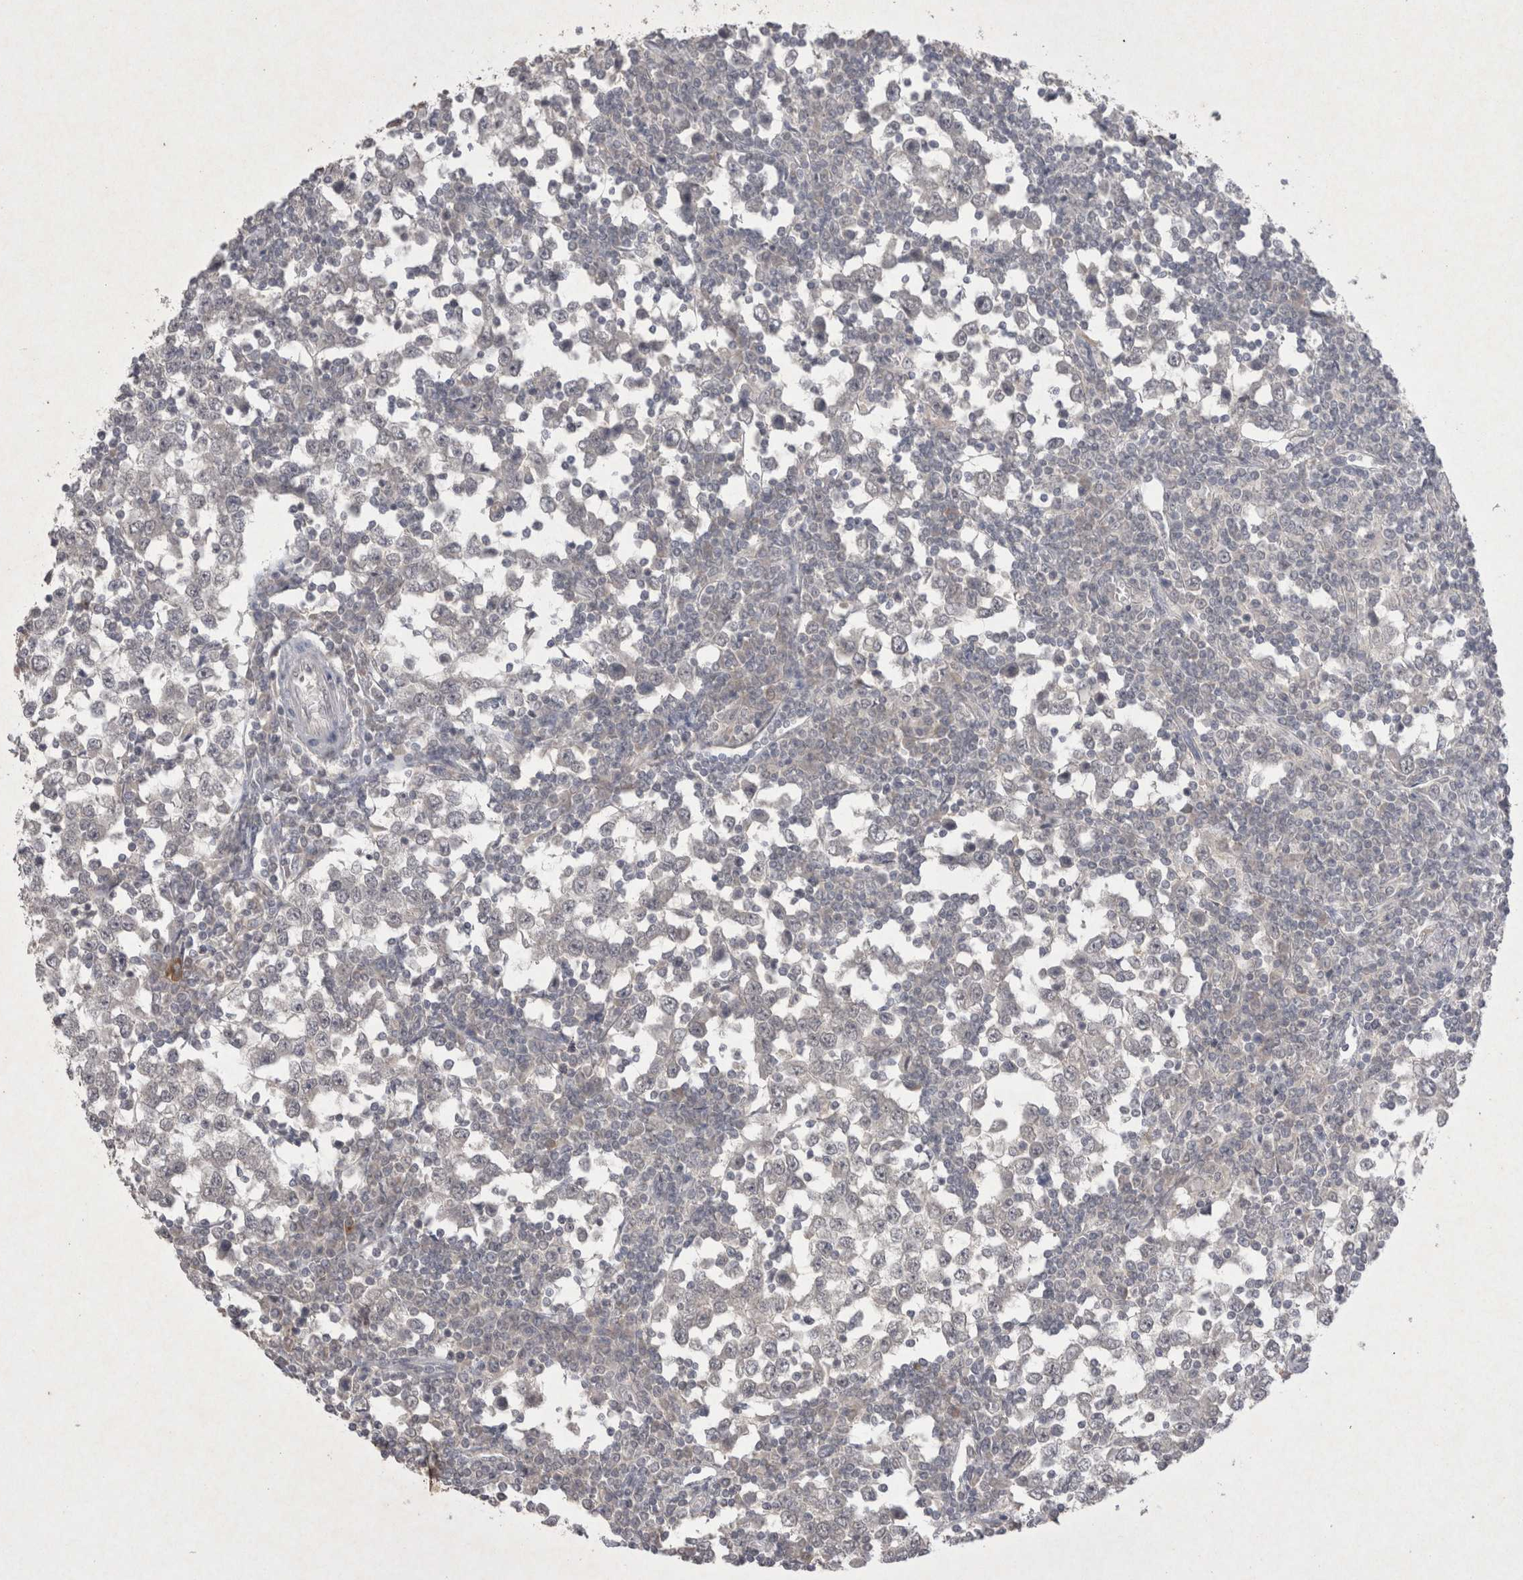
{"staining": {"intensity": "negative", "quantity": "none", "location": "none"}, "tissue": "testis cancer", "cell_type": "Tumor cells", "image_type": "cancer", "snomed": [{"axis": "morphology", "description": "Seminoma, NOS"}, {"axis": "topography", "description": "Testis"}], "caption": "An immunohistochemistry image of testis cancer is shown. There is no staining in tumor cells of testis cancer.", "gene": "LYVE1", "patient": {"sex": "male", "age": 65}}